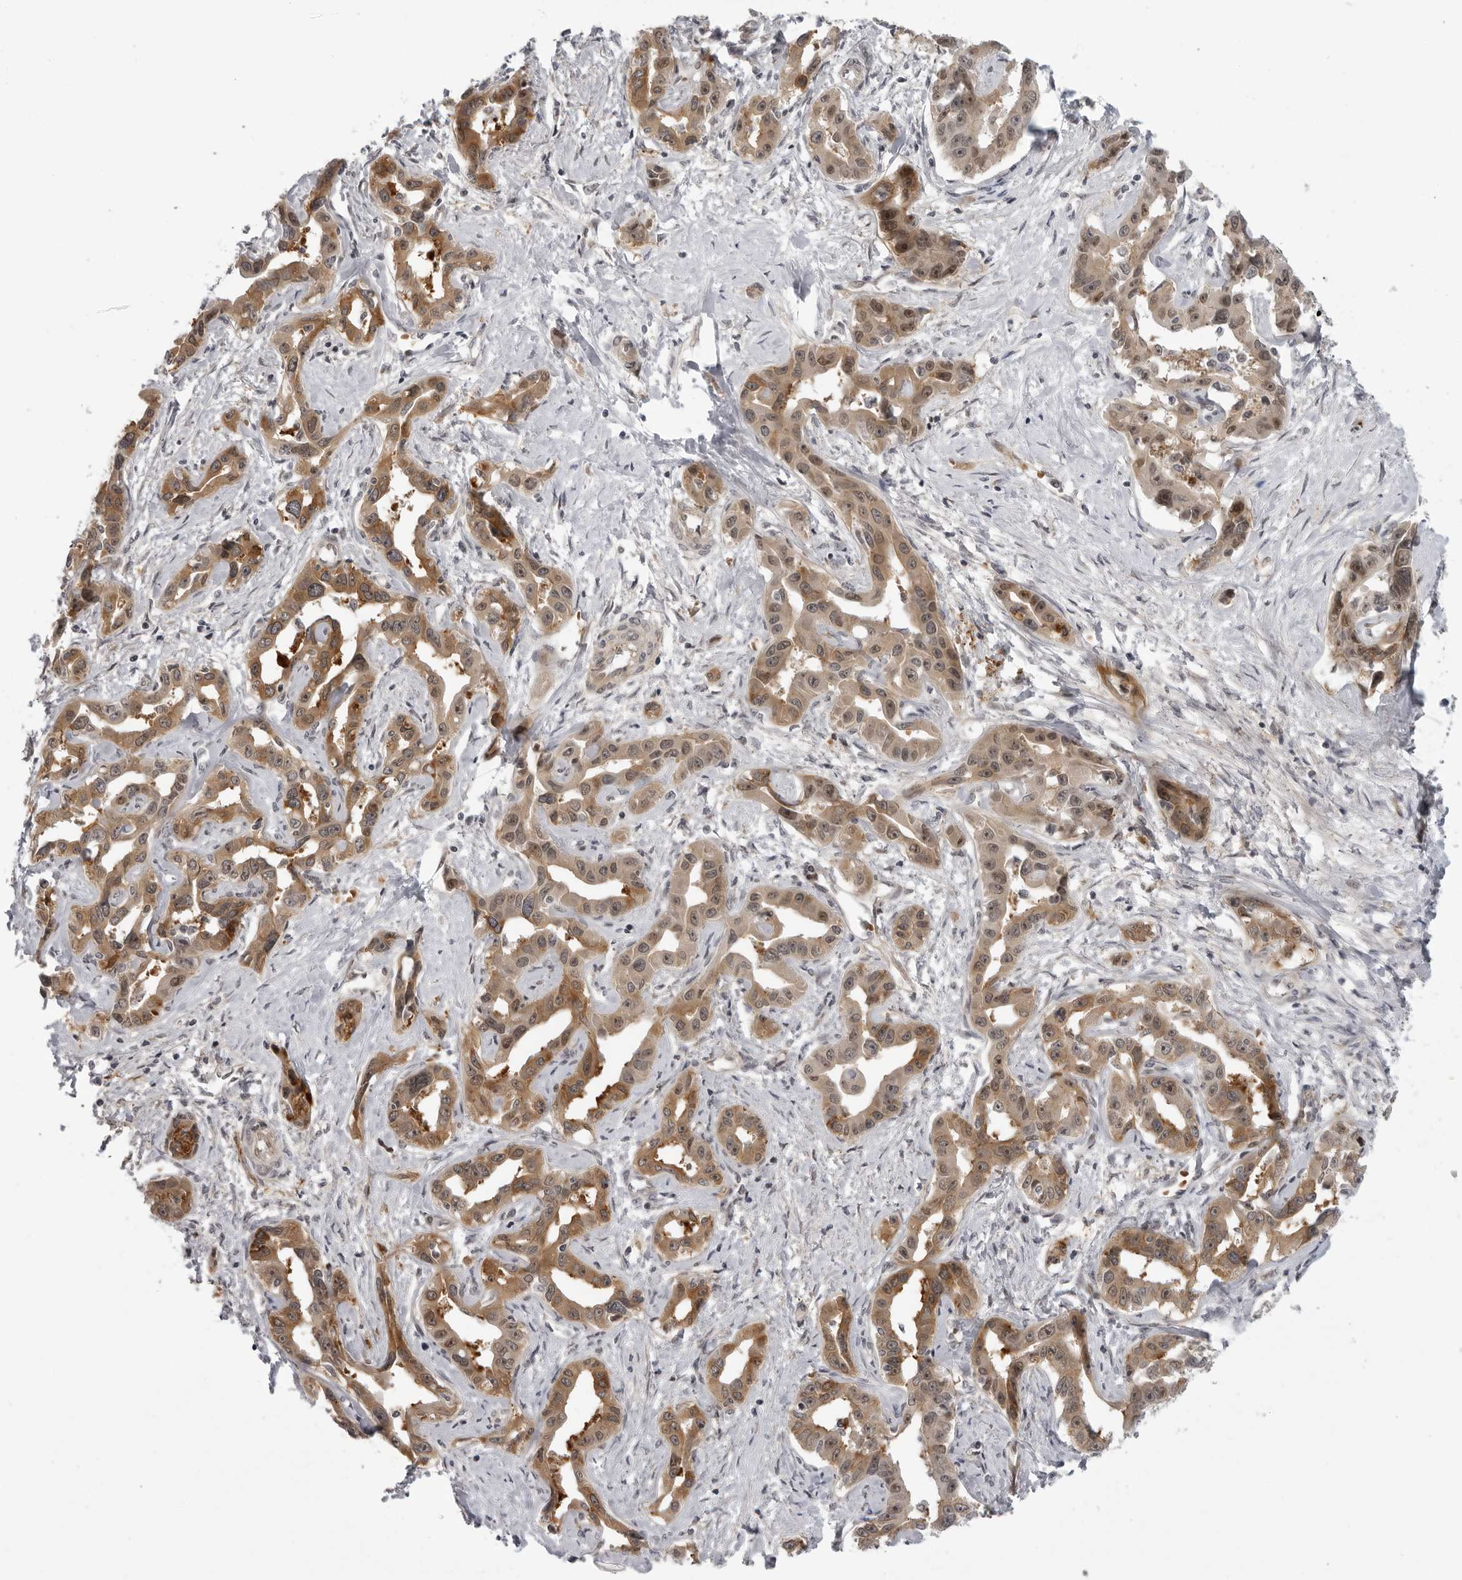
{"staining": {"intensity": "moderate", "quantity": ">75%", "location": "cytoplasmic/membranous,nuclear"}, "tissue": "liver cancer", "cell_type": "Tumor cells", "image_type": "cancer", "snomed": [{"axis": "morphology", "description": "Cholangiocarcinoma"}, {"axis": "topography", "description": "Liver"}], "caption": "Cholangiocarcinoma (liver) stained with IHC shows moderate cytoplasmic/membranous and nuclear staining in about >75% of tumor cells. (DAB (3,3'-diaminobenzidine) IHC, brown staining for protein, blue staining for nuclei).", "gene": "ALPK2", "patient": {"sex": "male", "age": 59}}